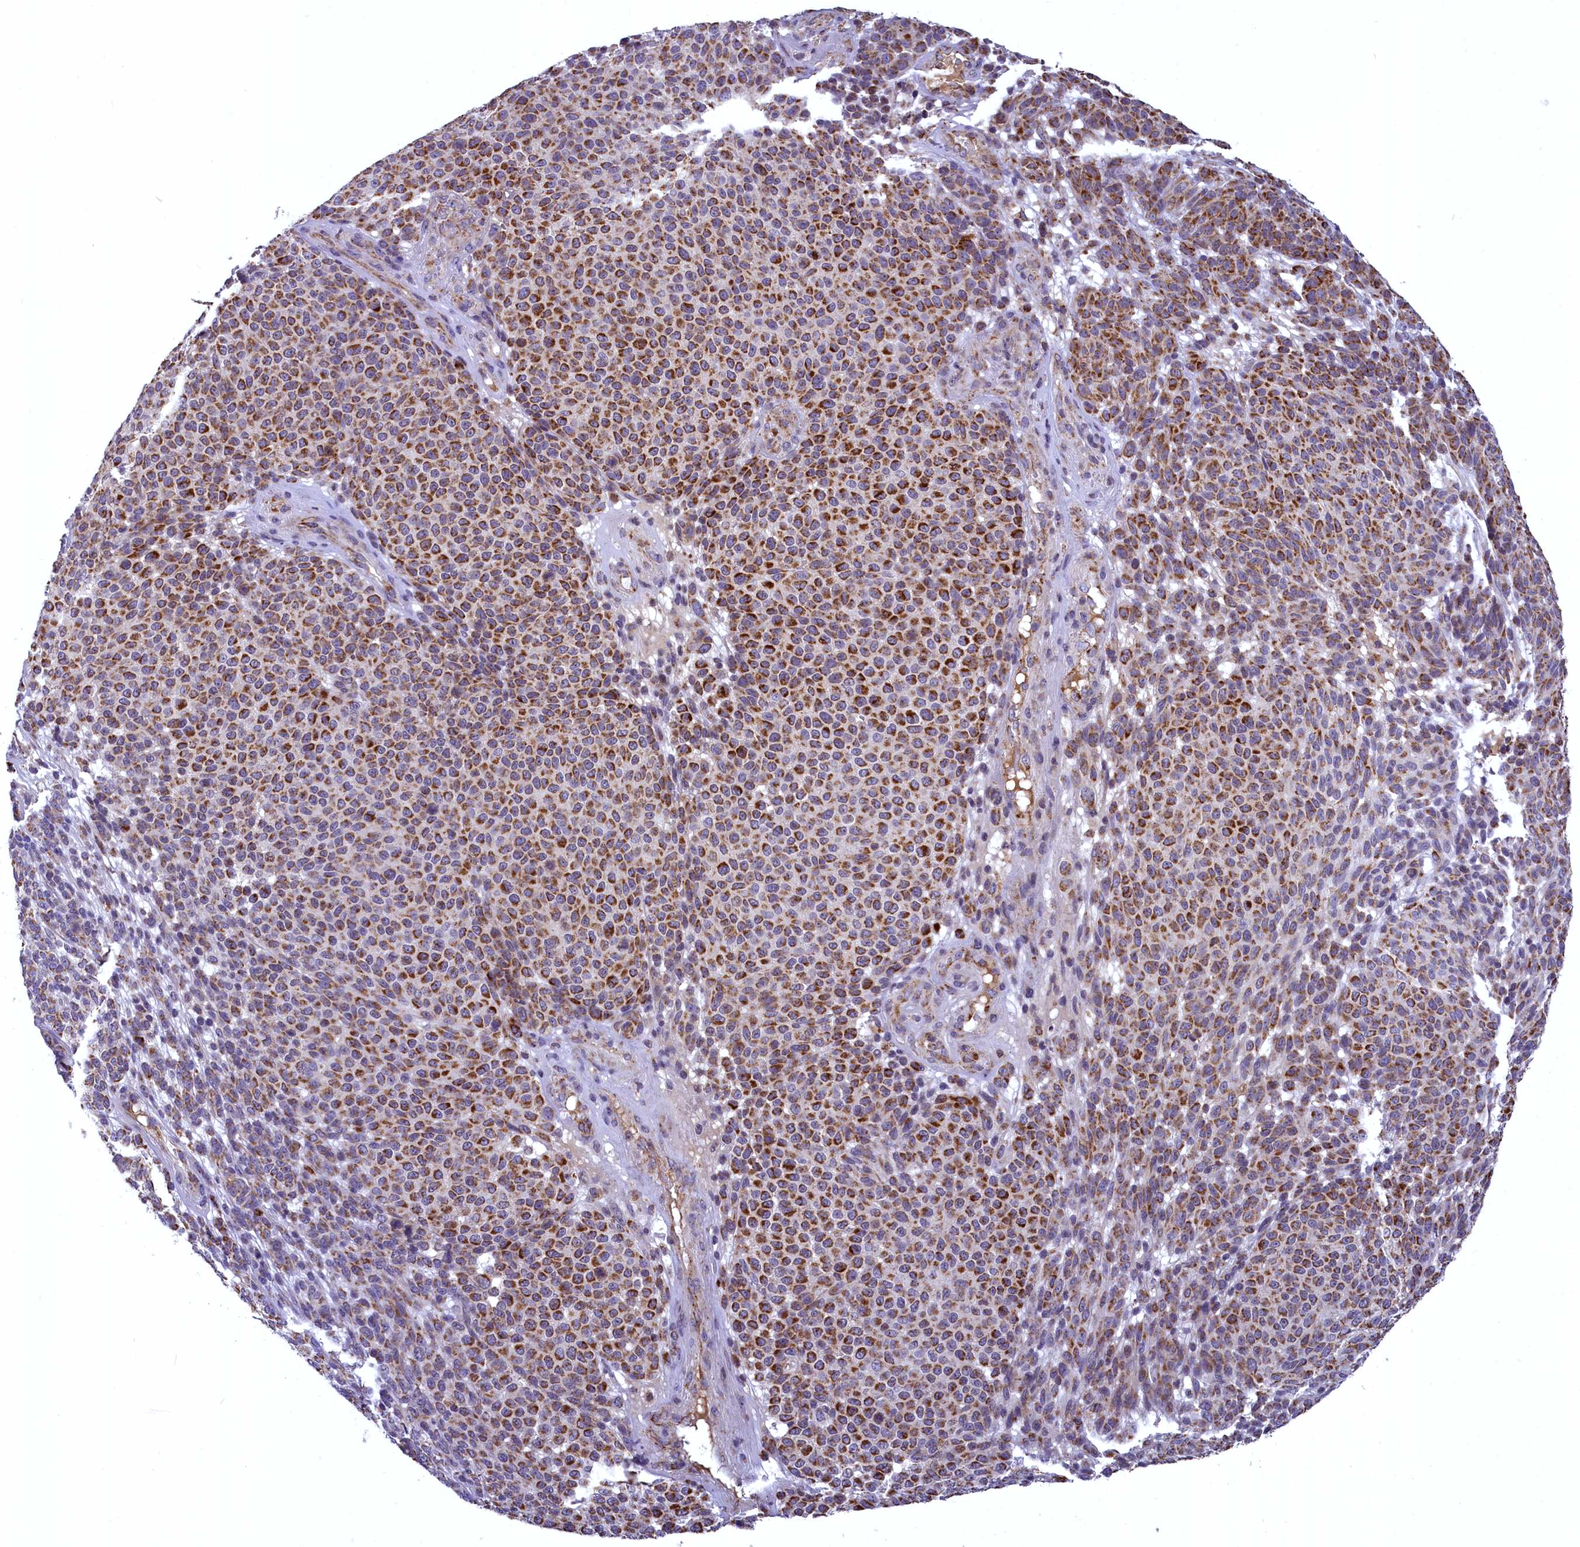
{"staining": {"intensity": "moderate", "quantity": ">75%", "location": "cytoplasmic/membranous"}, "tissue": "melanoma", "cell_type": "Tumor cells", "image_type": "cancer", "snomed": [{"axis": "morphology", "description": "Malignant melanoma, NOS"}, {"axis": "topography", "description": "Skin"}], "caption": "The photomicrograph demonstrates staining of melanoma, revealing moderate cytoplasmic/membranous protein positivity (brown color) within tumor cells. (DAB = brown stain, brightfield microscopy at high magnification).", "gene": "COX17", "patient": {"sex": "male", "age": 49}}